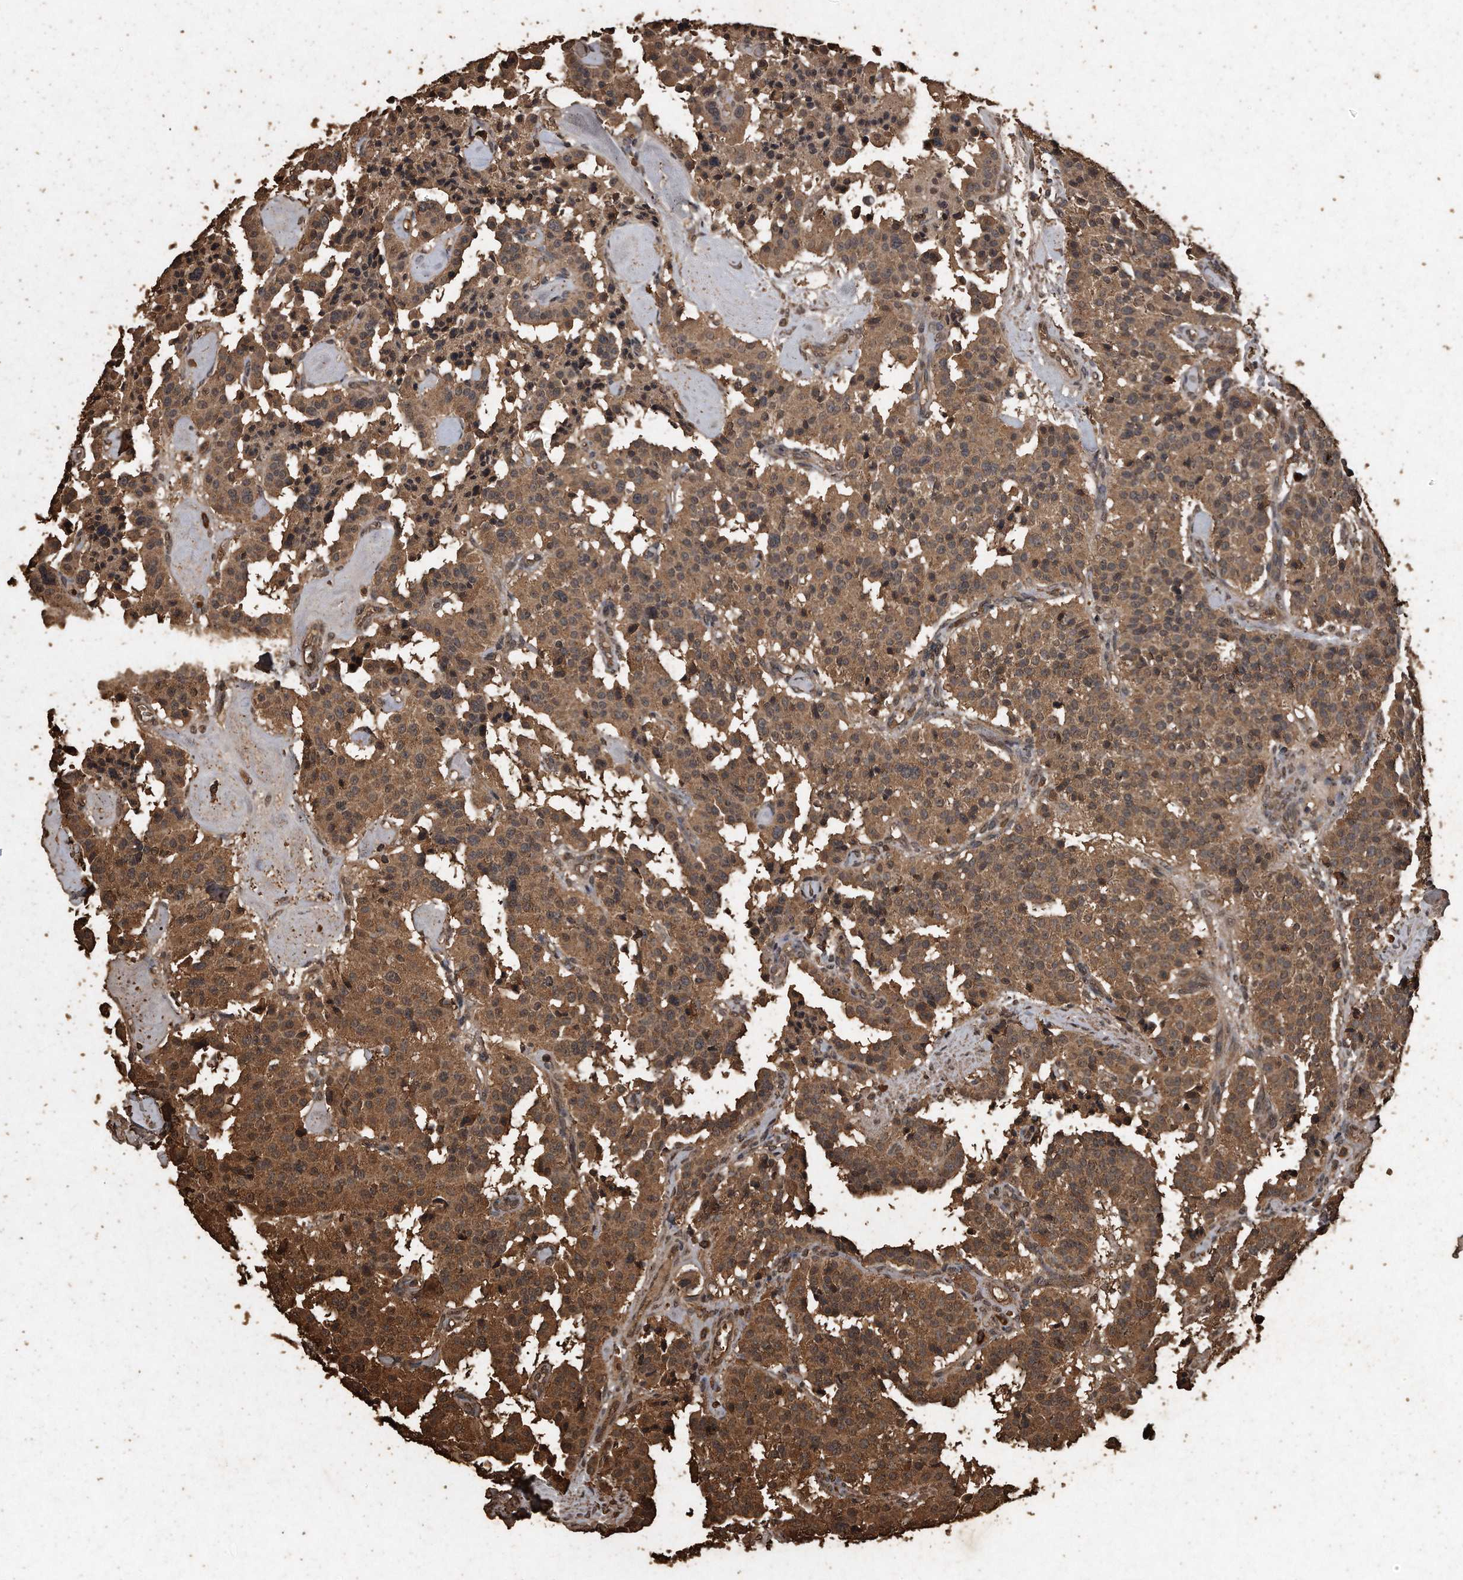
{"staining": {"intensity": "moderate", "quantity": ">75%", "location": "cytoplasmic/membranous"}, "tissue": "carcinoid", "cell_type": "Tumor cells", "image_type": "cancer", "snomed": [{"axis": "morphology", "description": "Carcinoid, malignant, NOS"}, {"axis": "topography", "description": "Lung"}], "caption": "Approximately >75% of tumor cells in human carcinoid reveal moderate cytoplasmic/membranous protein expression as visualized by brown immunohistochemical staining.", "gene": "CFLAR", "patient": {"sex": "male", "age": 30}}